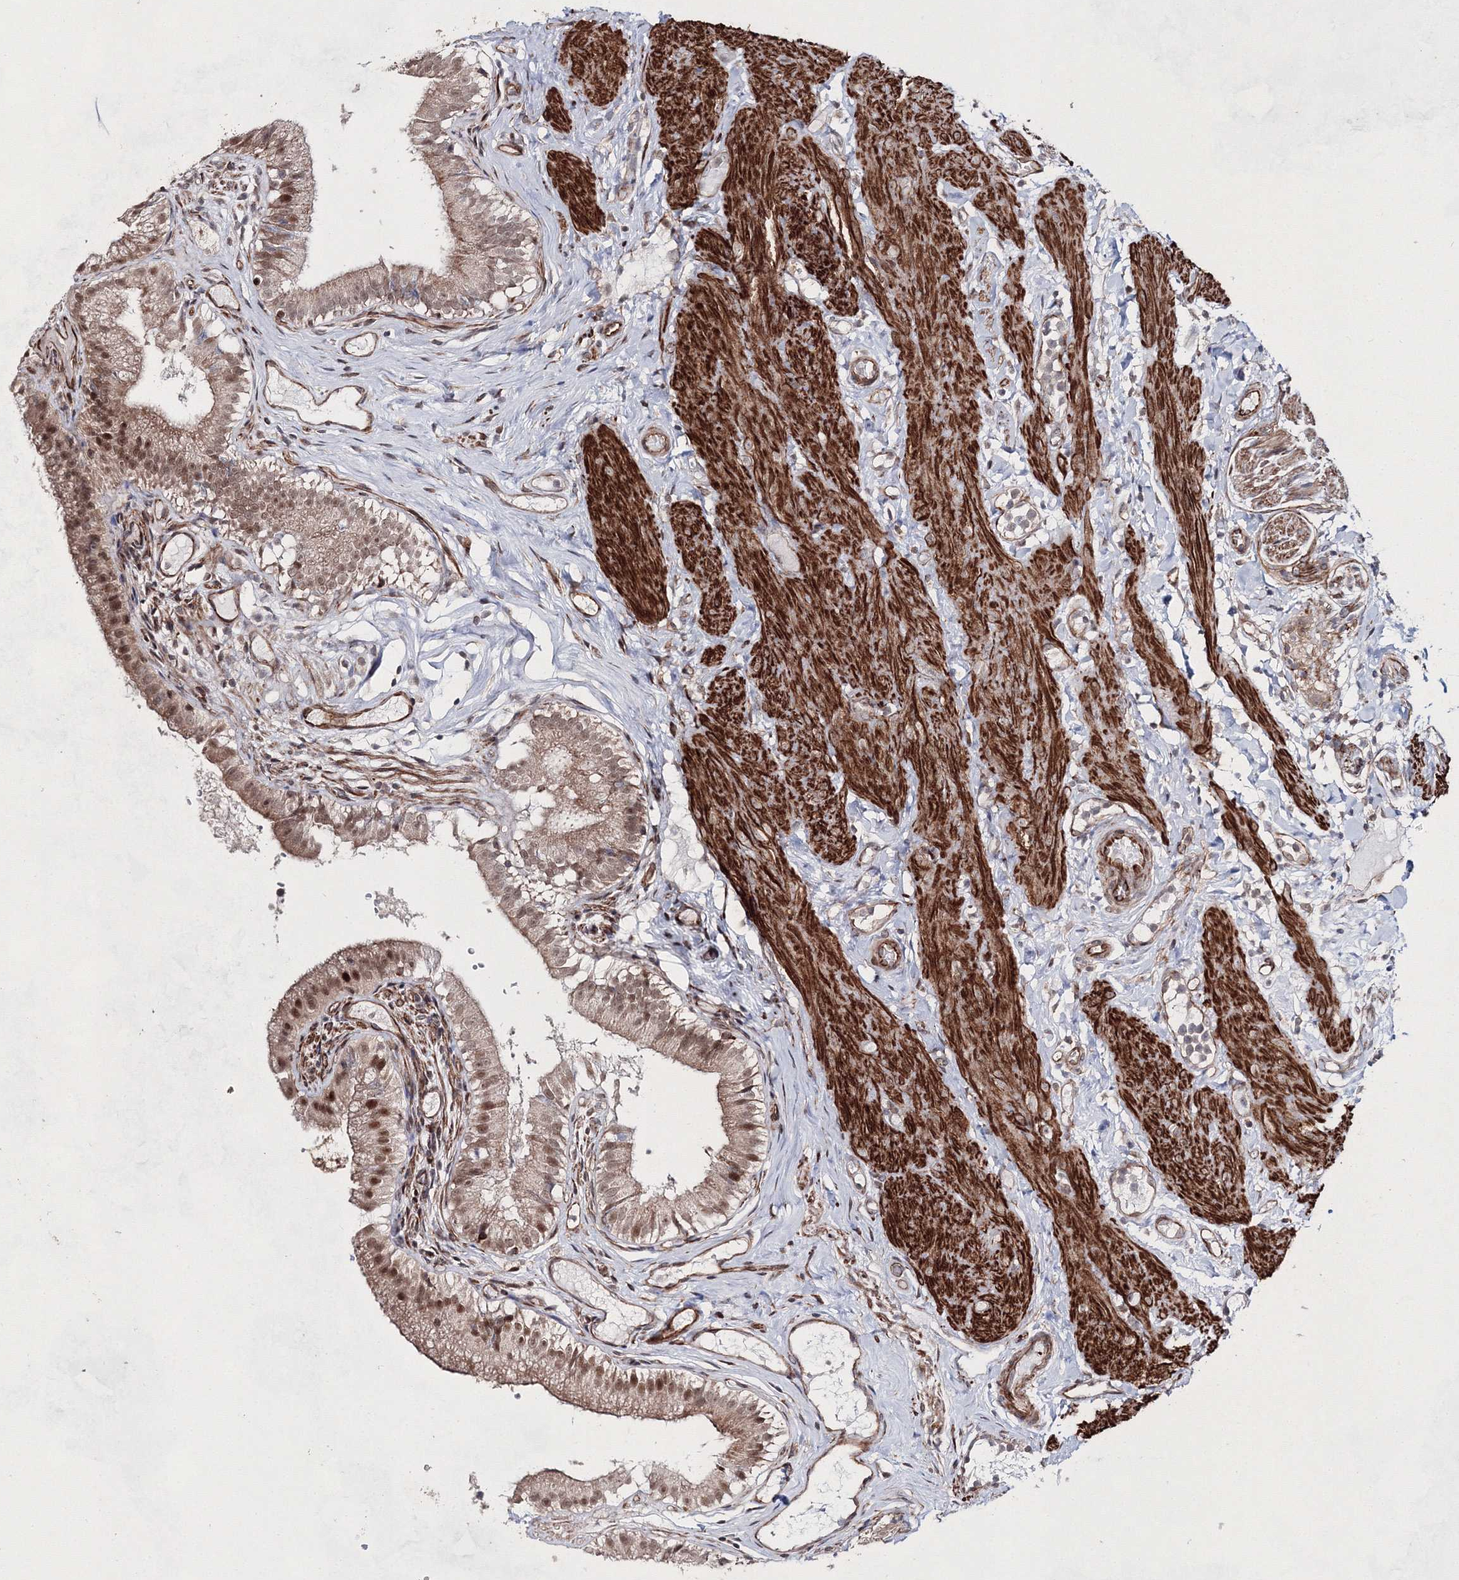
{"staining": {"intensity": "moderate", "quantity": ">75%", "location": "cytoplasmic/membranous,nuclear"}, "tissue": "gallbladder", "cell_type": "Glandular cells", "image_type": "normal", "snomed": [{"axis": "morphology", "description": "Normal tissue, NOS"}, {"axis": "topography", "description": "Gallbladder"}], "caption": "This photomicrograph displays immunohistochemistry staining of benign human gallbladder, with medium moderate cytoplasmic/membranous,nuclear expression in approximately >75% of glandular cells.", "gene": "SNIP1", "patient": {"sex": "female", "age": 26}}